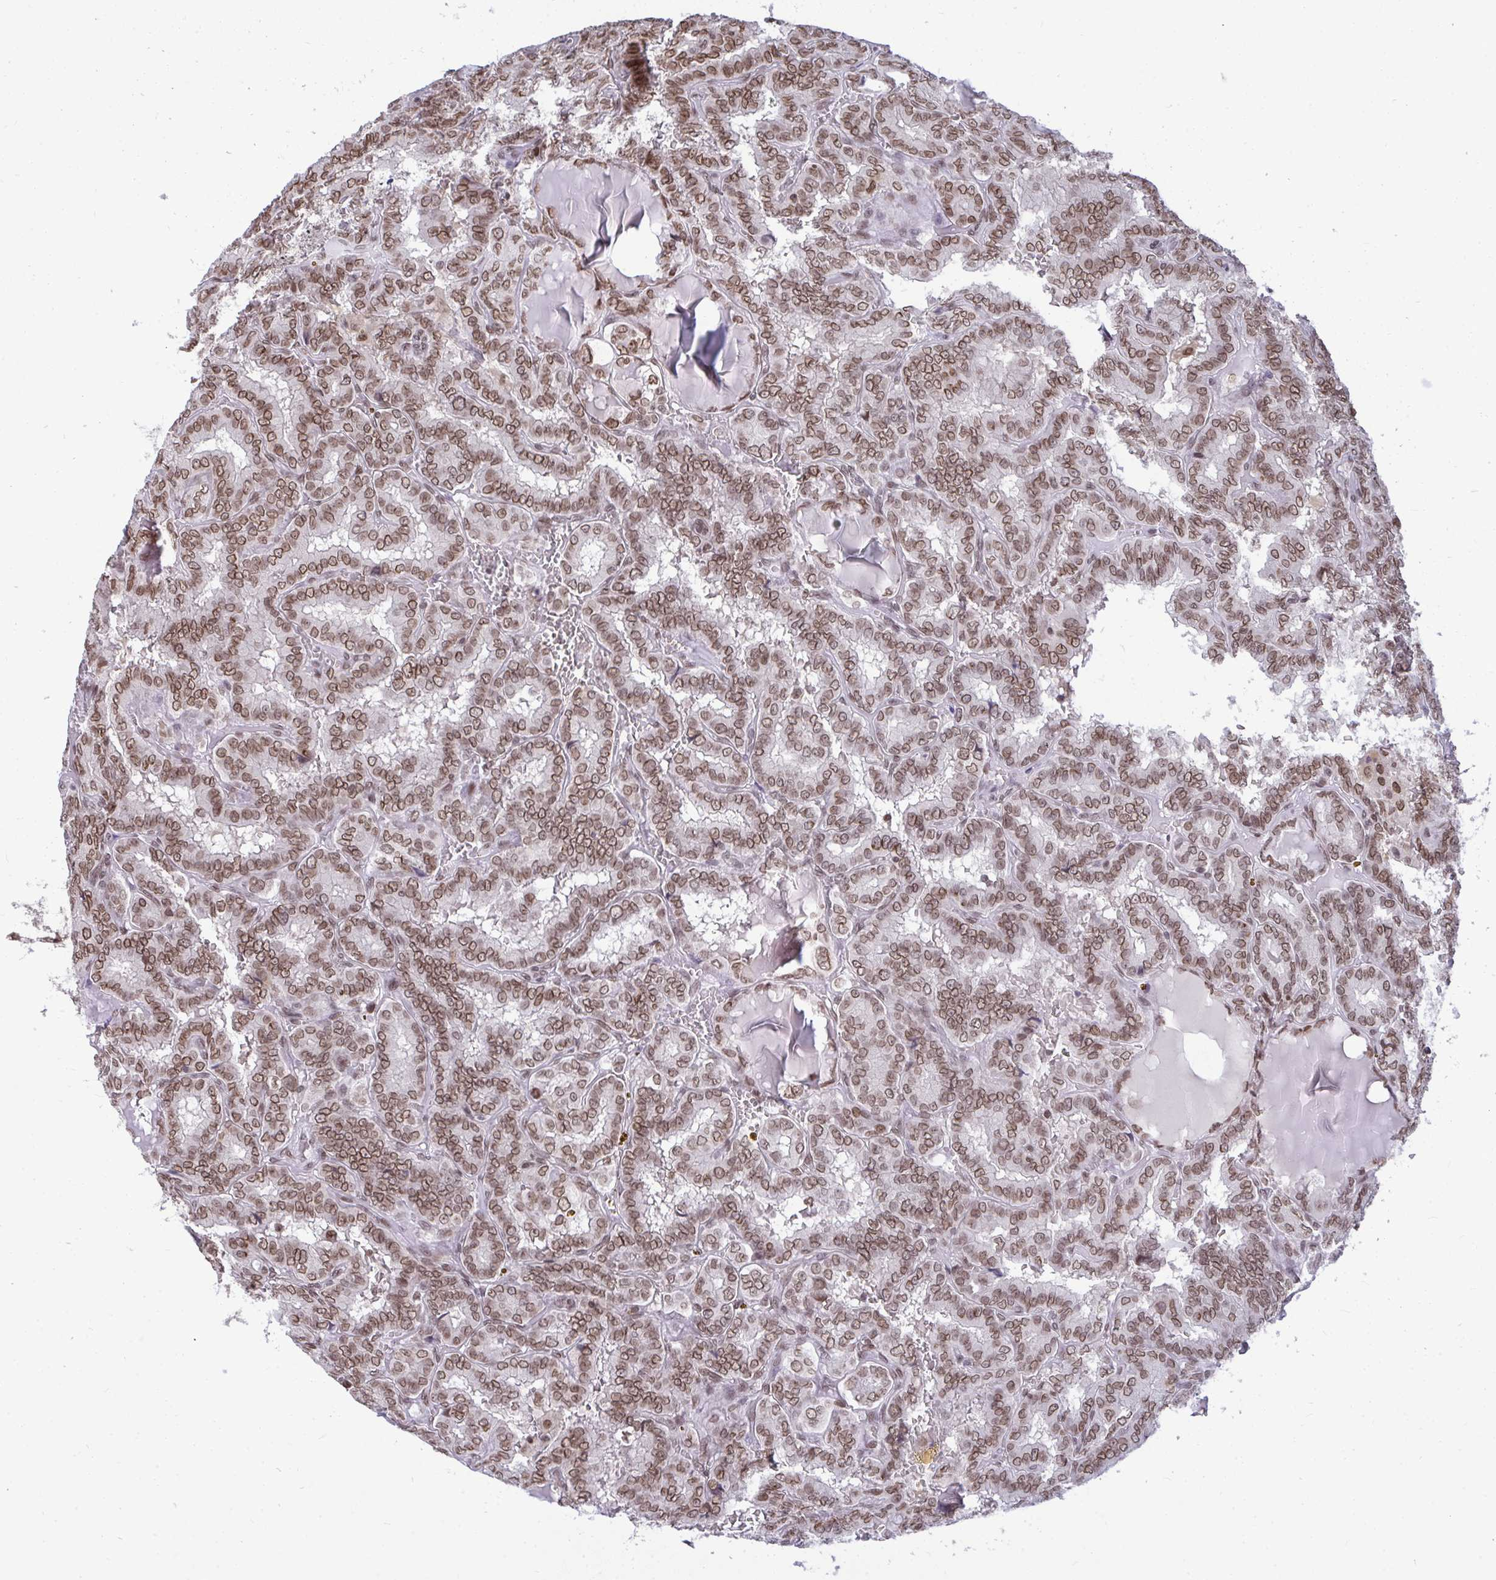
{"staining": {"intensity": "moderate", "quantity": ">75%", "location": "cytoplasmic/membranous,nuclear"}, "tissue": "thyroid cancer", "cell_type": "Tumor cells", "image_type": "cancer", "snomed": [{"axis": "morphology", "description": "Papillary adenocarcinoma, NOS"}, {"axis": "topography", "description": "Thyroid gland"}], "caption": "Papillary adenocarcinoma (thyroid) stained with a brown dye demonstrates moderate cytoplasmic/membranous and nuclear positive positivity in approximately >75% of tumor cells.", "gene": "JPT1", "patient": {"sex": "female", "age": 46}}